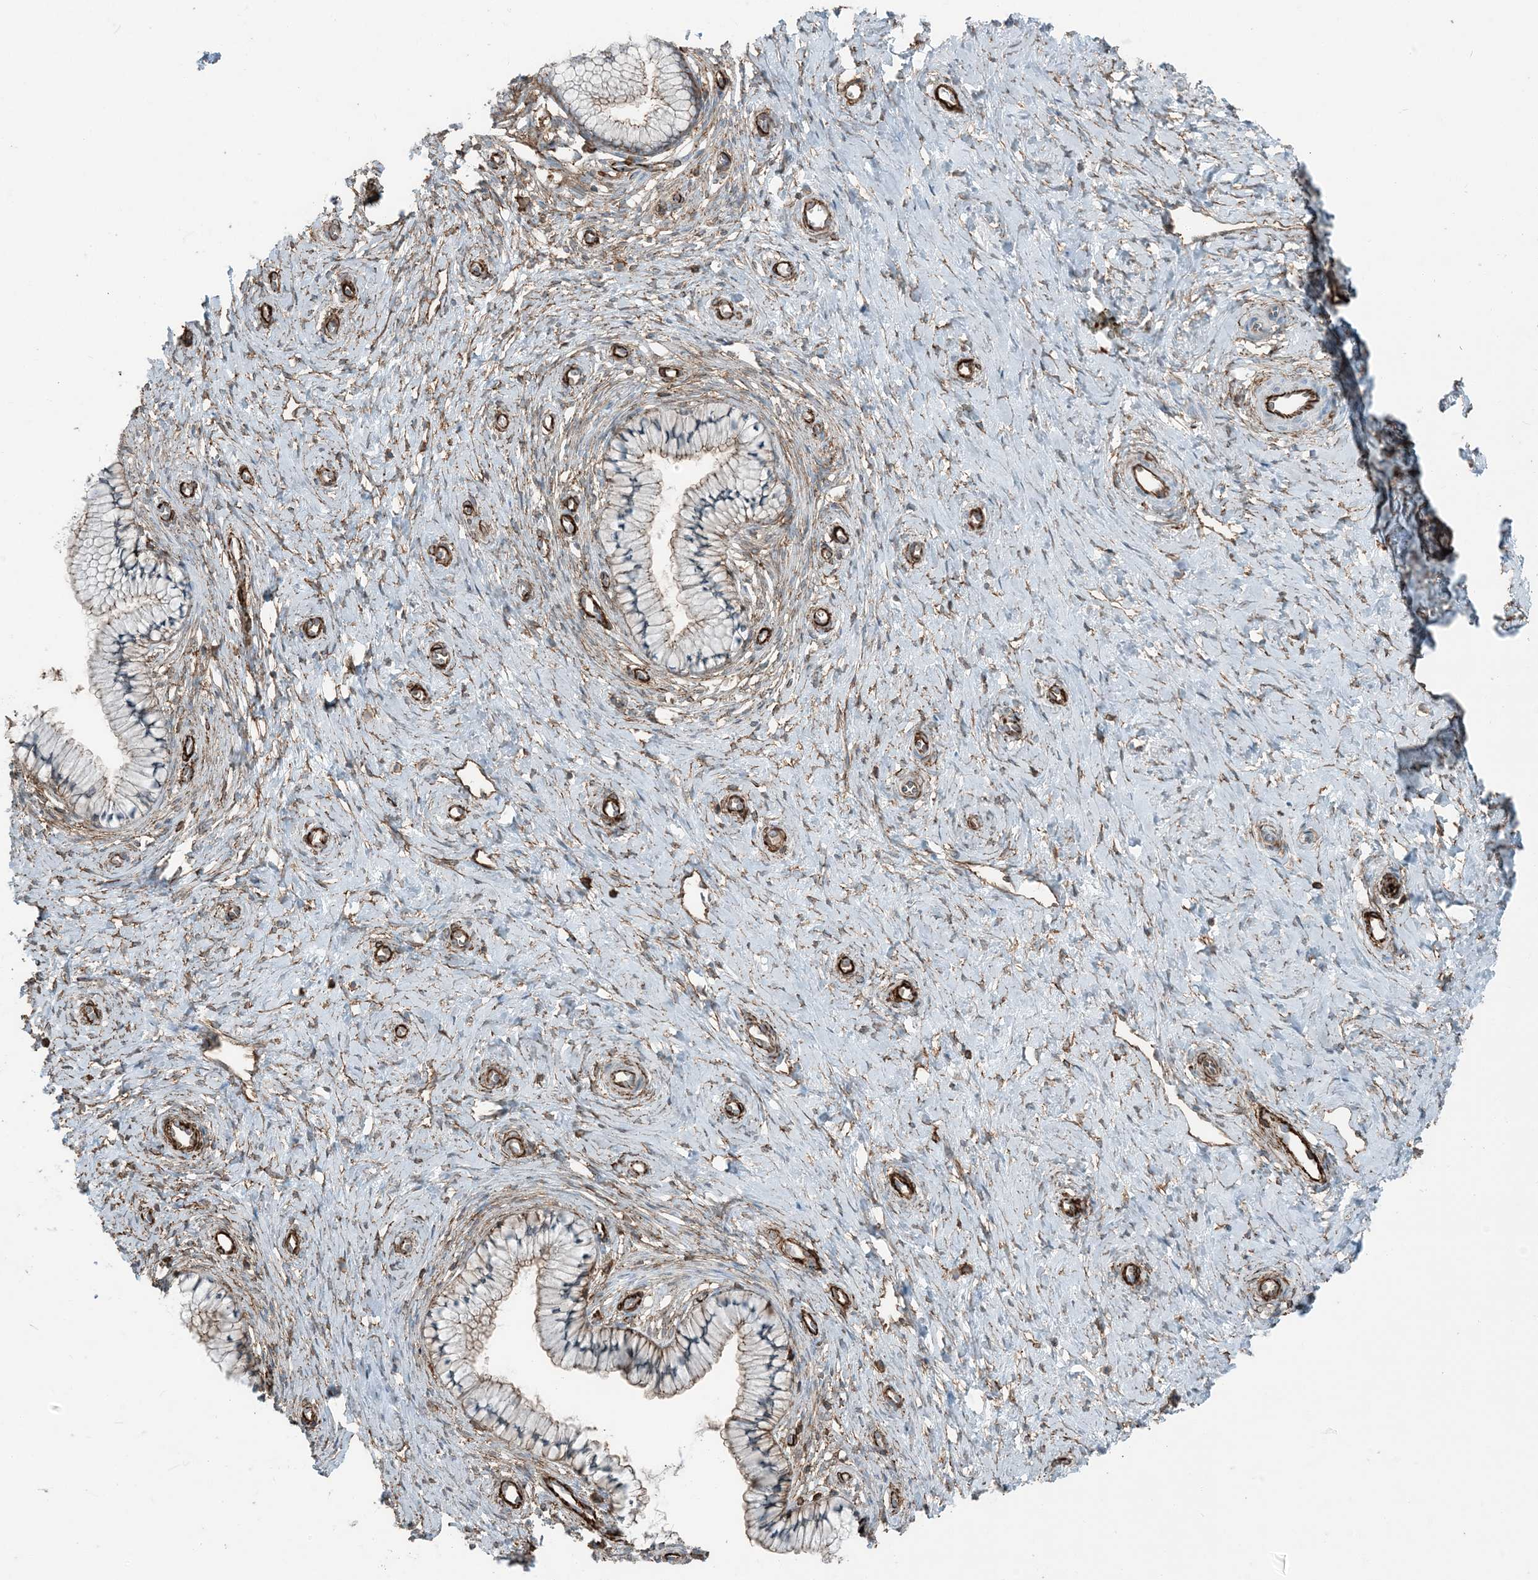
{"staining": {"intensity": "moderate", "quantity": "25%-75%", "location": "cytoplasmic/membranous"}, "tissue": "cervix", "cell_type": "Glandular cells", "image_type": "normal", "snomed": [{"axis": "morphology", "description": "Normal tissue, NOS"}, {"axis": "topography", "description": "Cervix"}], "caption": "Unremarkable cervix was stained to show a protein in brown. There is medium levels of moderate cytoplasmic/membranous staining in about 25%-75% of glandular cells. (DAB = brown stain, brightfield microscopy at high magnification).", "gene": "APOBEC3C", "patient": {"sex": "female", "age": 36}}